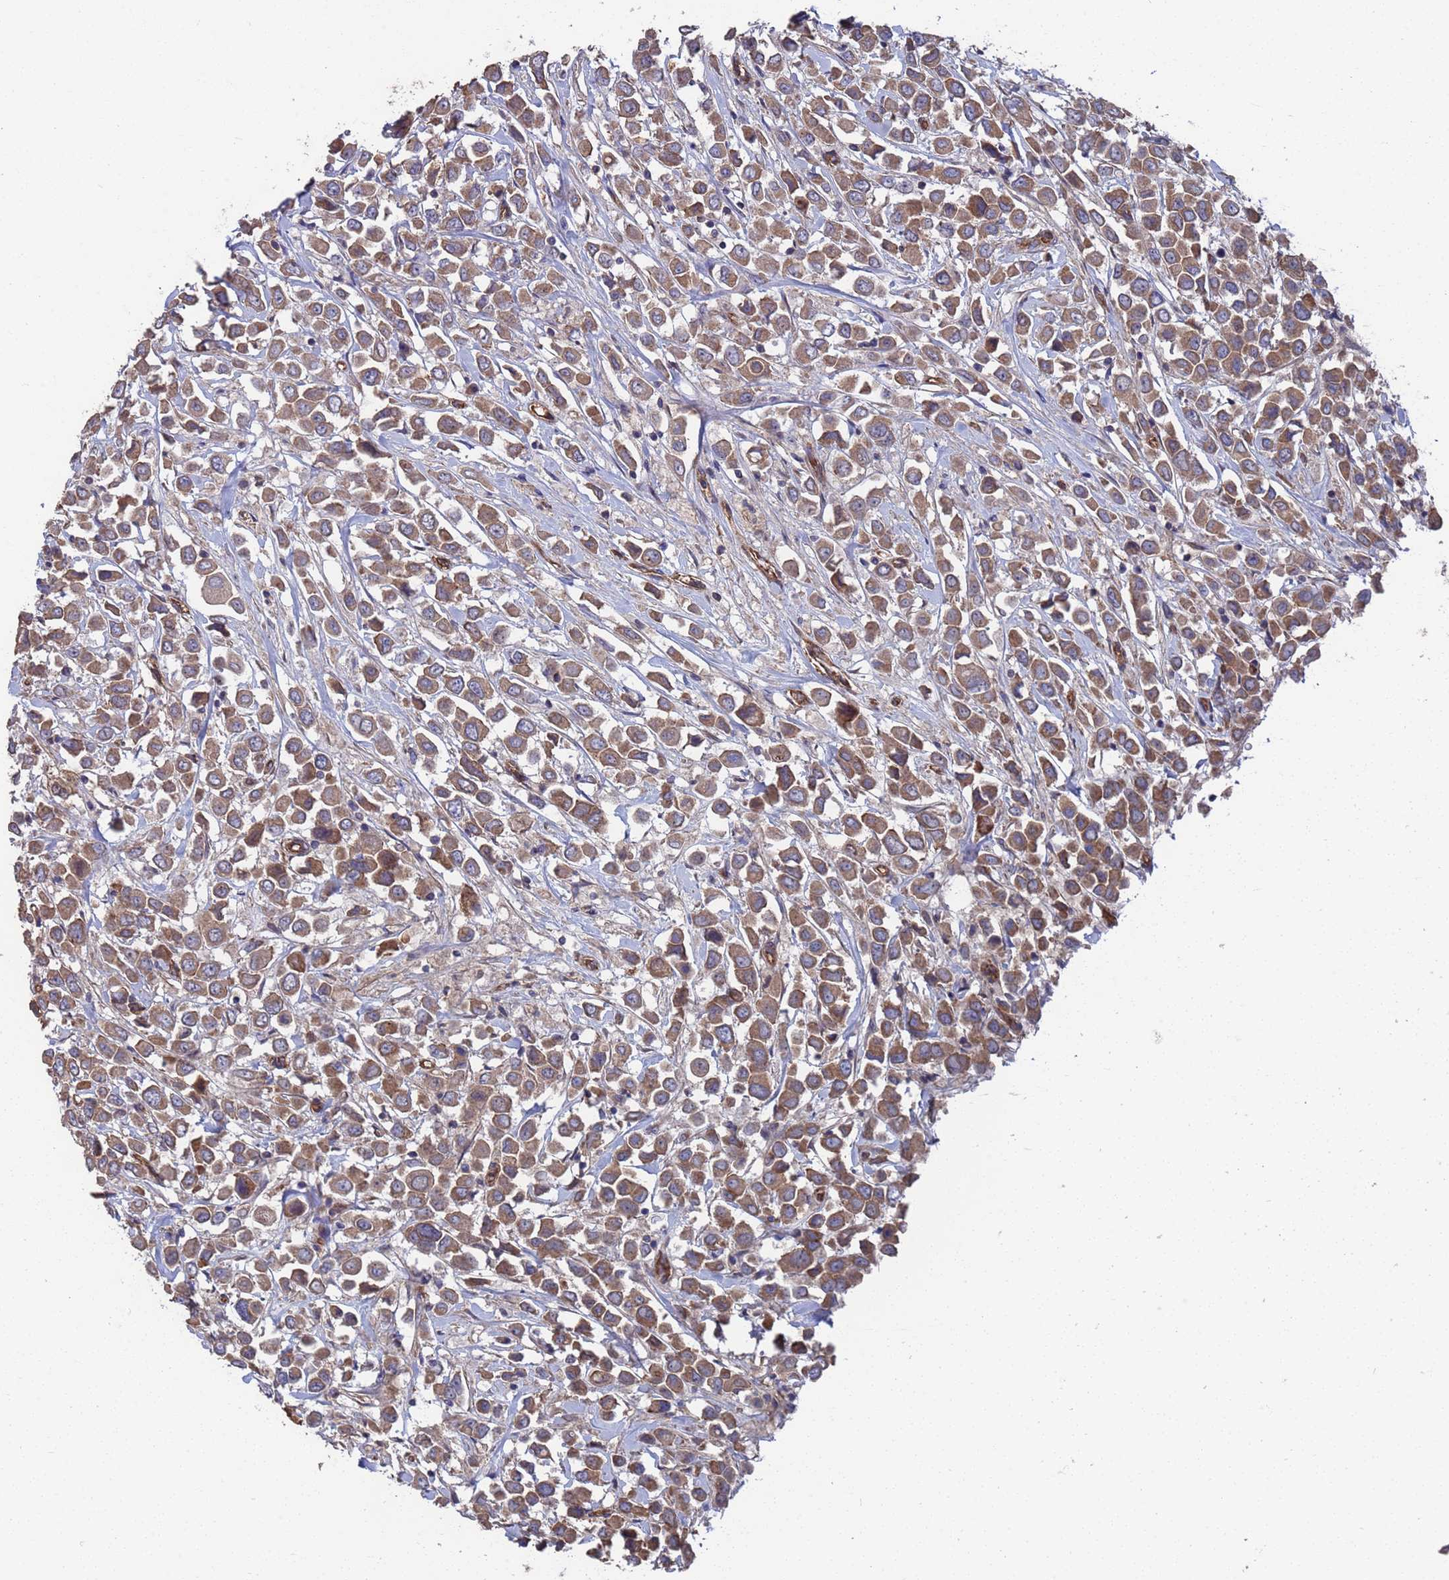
{"staining": {"intensity": "moderate", "quantity": ">75%", "location": "cytoplasmic/membranous"}, "tissue": "breast cancer", "cell_type": "Tumor cells", "image_type": "cancer", "snomed": [{"axis": "morphology", "description": "Duct carcinoma"}, {"axis": "topography", "description": "Breast"}], "caption": "Moderate cytoplasmic/membranous positivity is appreciated in approximately >75% of tumor cells in breast infiltrating ductal carcinoma.", "gene": "NDUFAF6", "patient": {"sex": "female", "age": 61}}